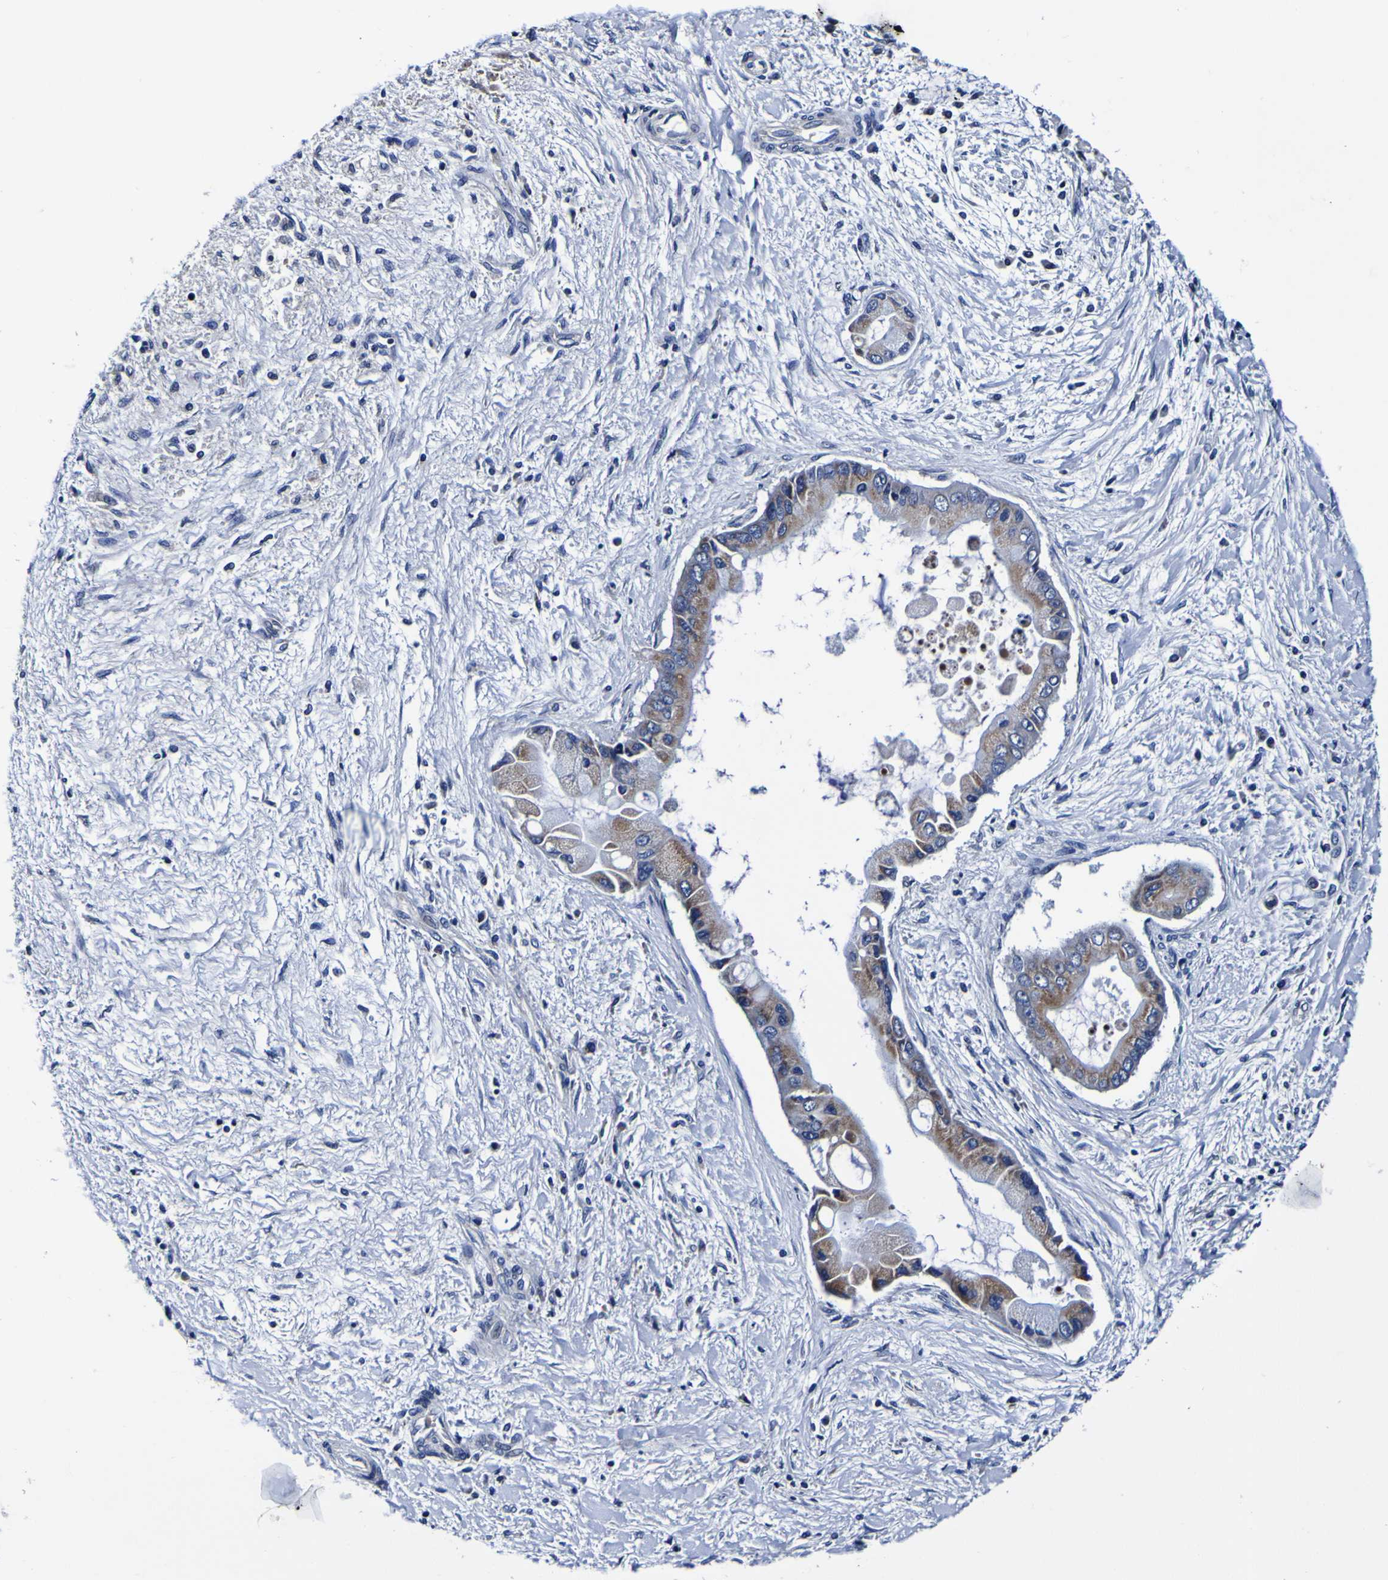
{"staining": {"intensity": "moderate", "quantity": ">75%", "location": "cytoplasmic/membranous"}, "tissue": "liver cancer", "cell_type": "Tumor cells", "image_type": "cancer", "snomed": [{"axis": "morphology", "description": "Cholangiocarcinoma"}, {"axis": "topography", "description": "Liver"}], "caption": "Liver cholangiocarcinoma stained with DAB immunohistochemistry displays medium levels of moderate cytoplasmic/membranous staining in approximately >75% of tumor cells.", "gene": "PDLIM4", "patient": {"sex": "male", "age": 50}}